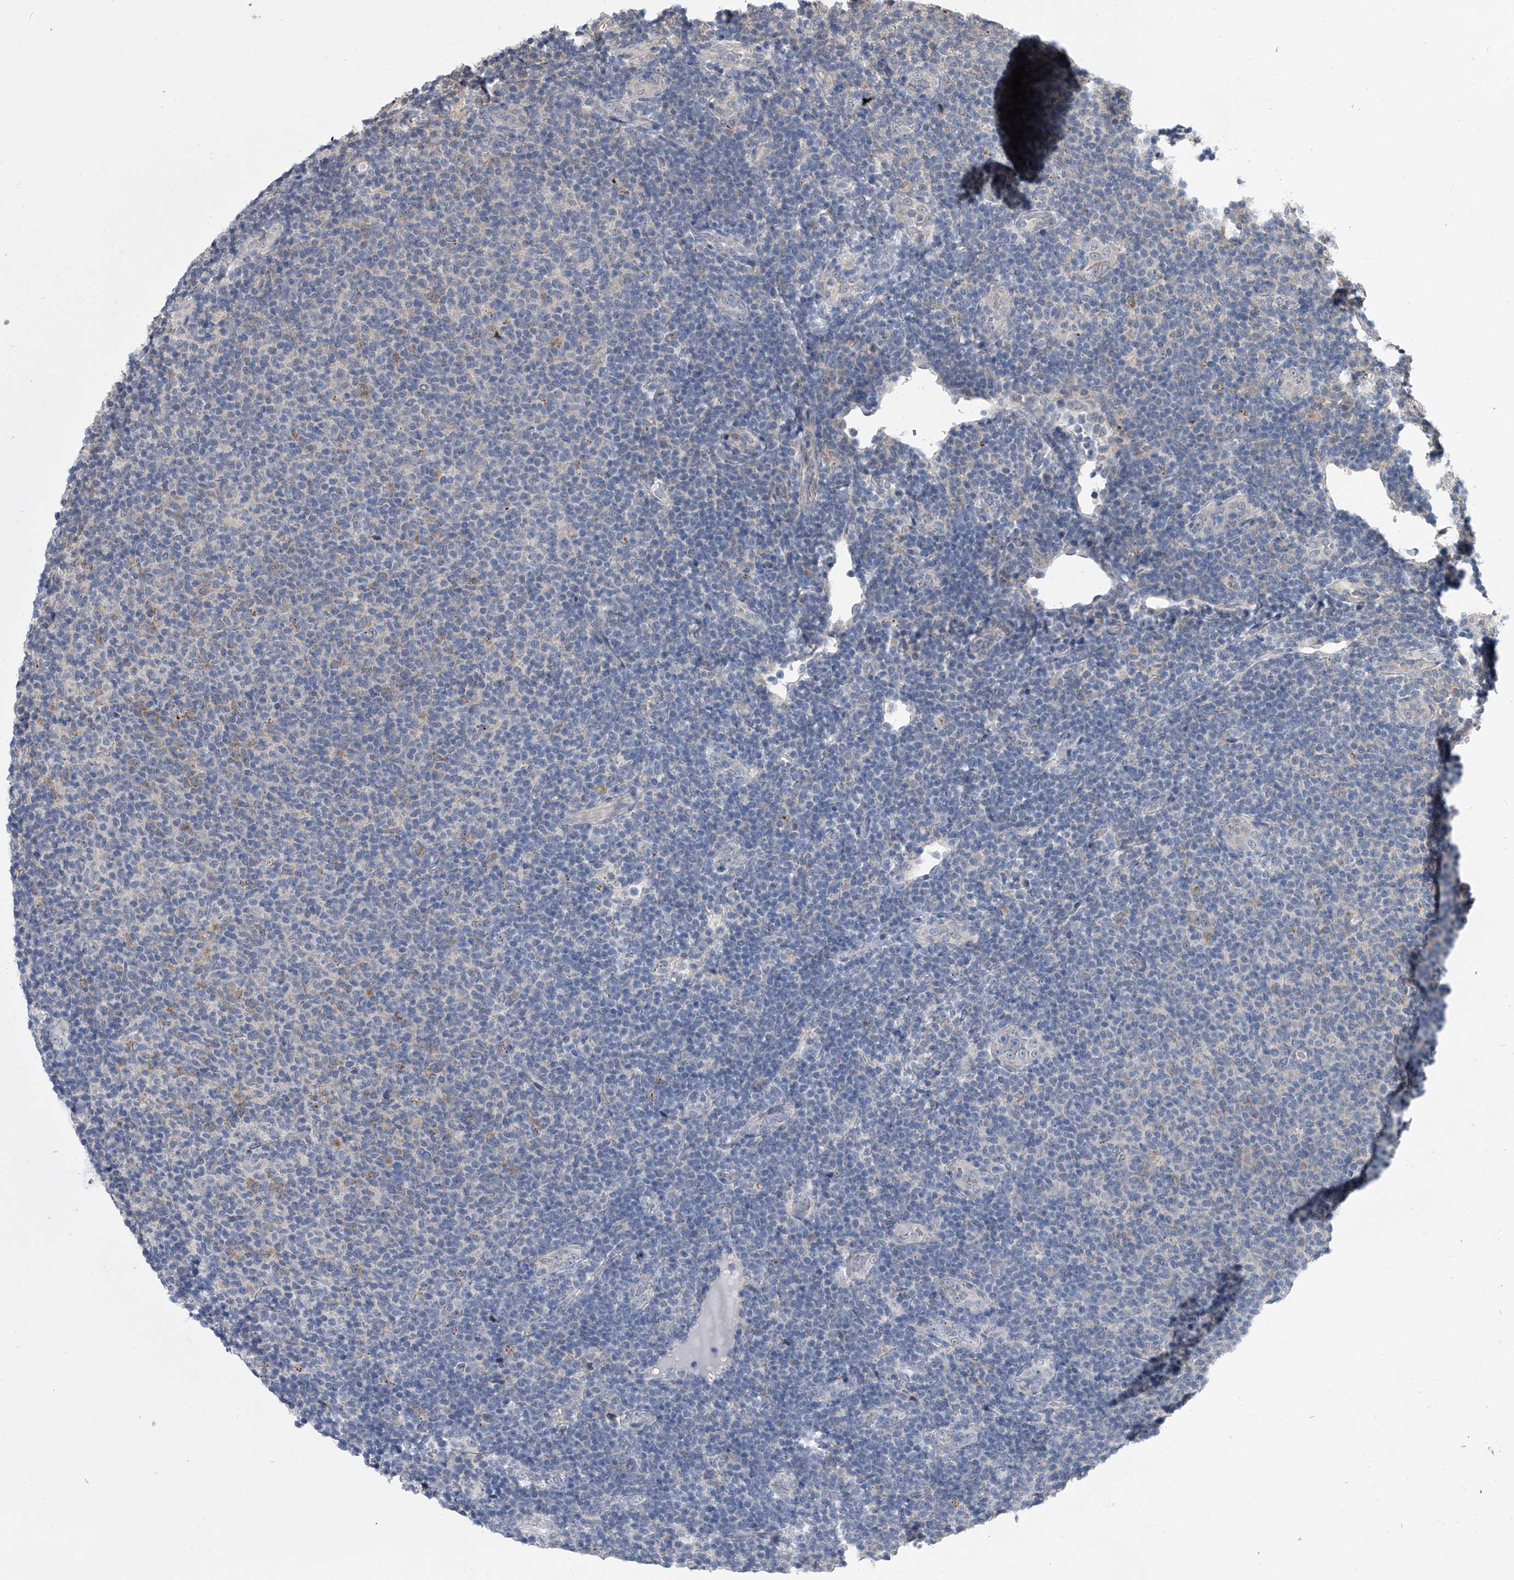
{"staining": {"intensity": "negative", "quantity": "none", "location": "none"}, "tissue": "lymphoma", "cell_type": "Tumor cells", "image_type": "cancer", "snomed": [{"axis": "morphology", "description": "Malignant lymphoma, non-Hodgkin's type, Low grade"}, {"axis": "topography", "description": "Lymph node"}], "caption": "Immunohistochemistry photomicrograph of malignant lymphoma, non-Hodgkin's type (low-grade) stained for a protein (brown), which displays no expression in tumor cells. The staining is performed using DAB brown chromogen with nuclei counter-stained in using hematoxylin.", "gene": "GEMIN8", "patient": {"sex": "male", "age": 66}}